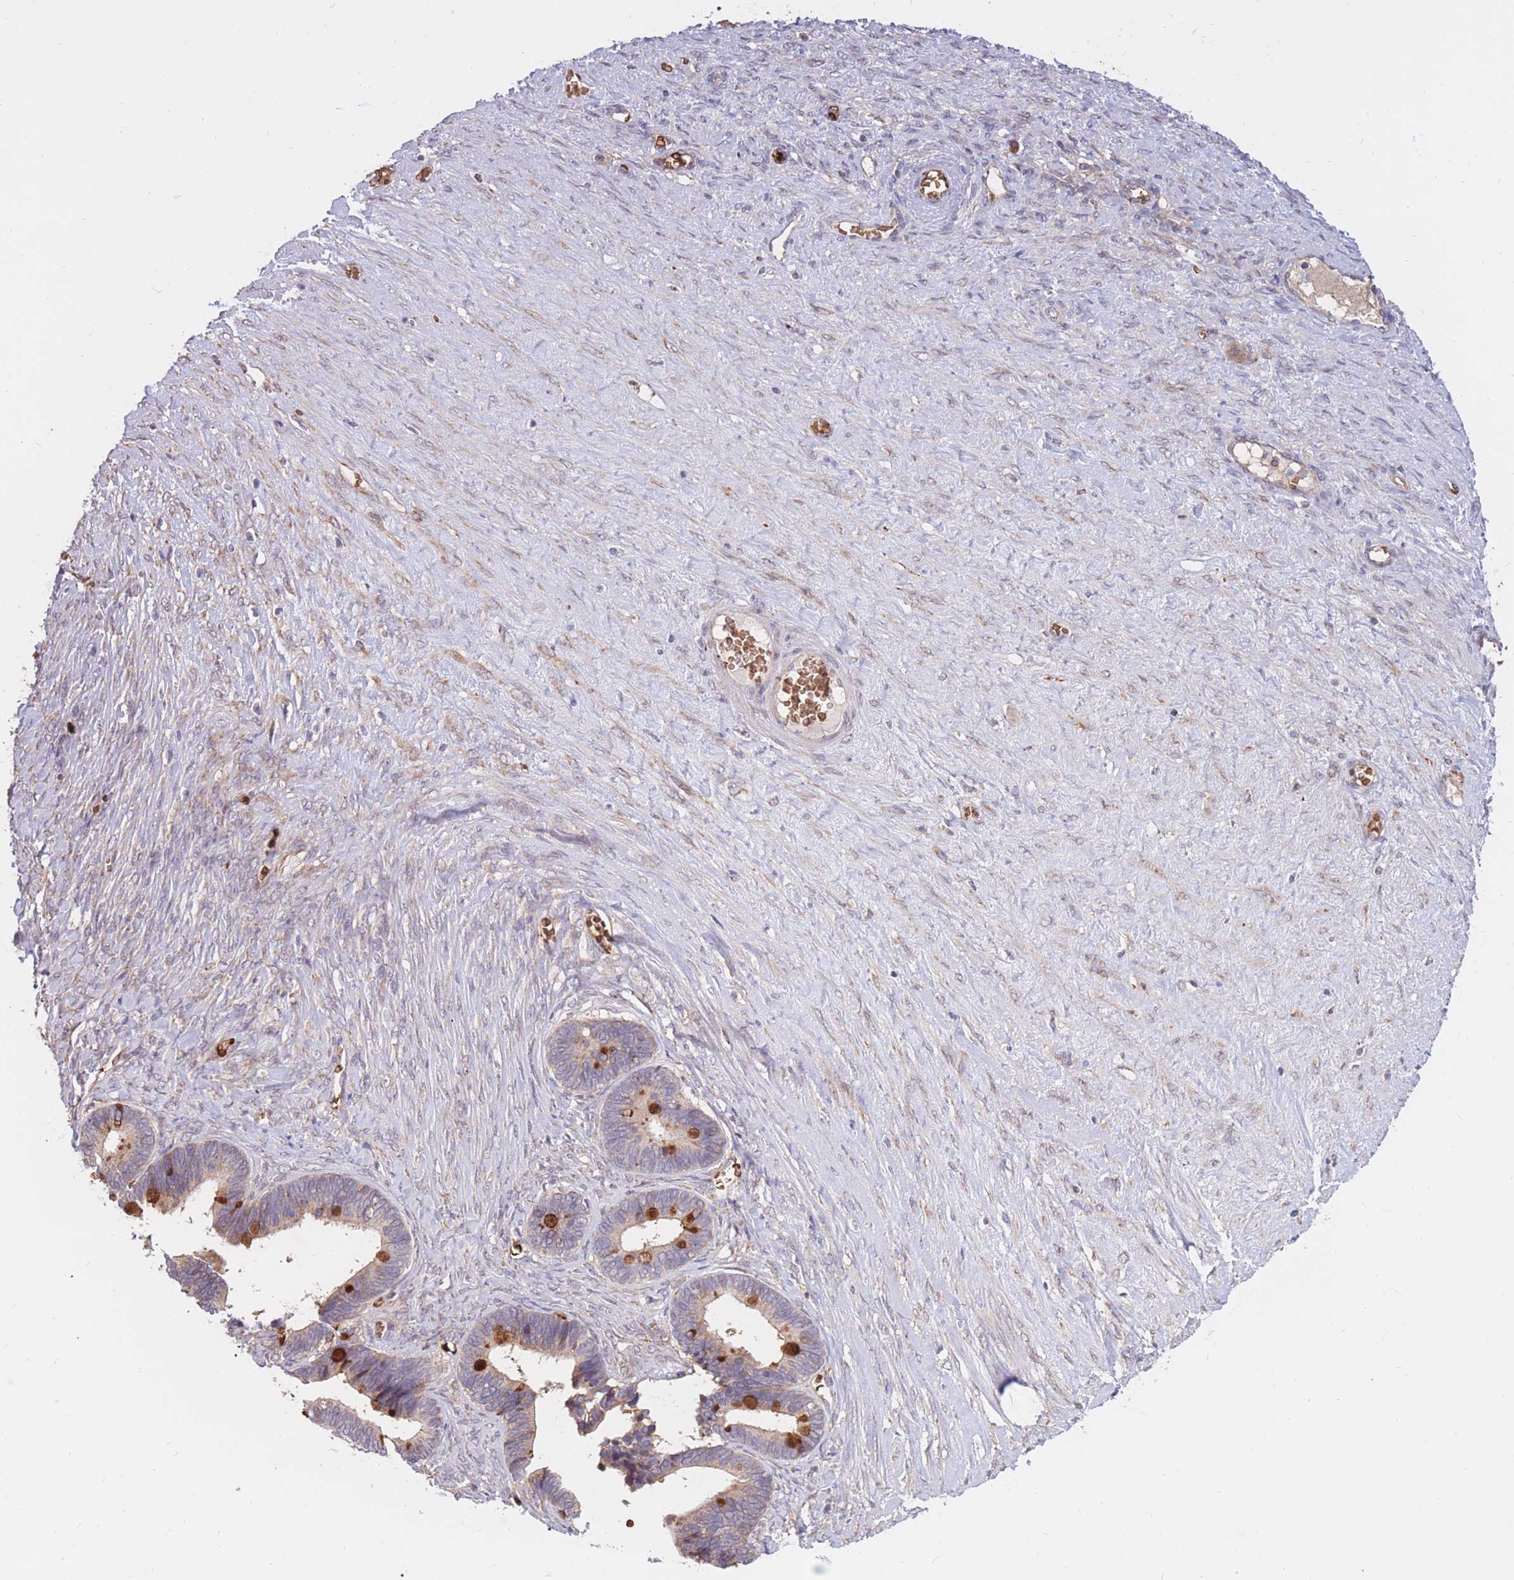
{"staining": {"intensity": "strong", "quantity": "<25%", "location": "cytoplasmic/membranous"}, "tissue": "ovarian cancer", "cell_type": "Tumor cells", "image_type": "cancer", "snomed": [{"axis": "morphology", "description": "Cystadenocarcinoma, serous, NOS"}, {"axis": "topography", "description": "Ovary"}], "caption": "Immunohistochemical staining of human serous cystadenocarcinoma (ovarian) shows medium levels of strong cytoplasmic/membranous protein positivity in about <25% of tumor cells.", "gene": "ATP10D", "patient": {"sex": "female", "age": 56}}